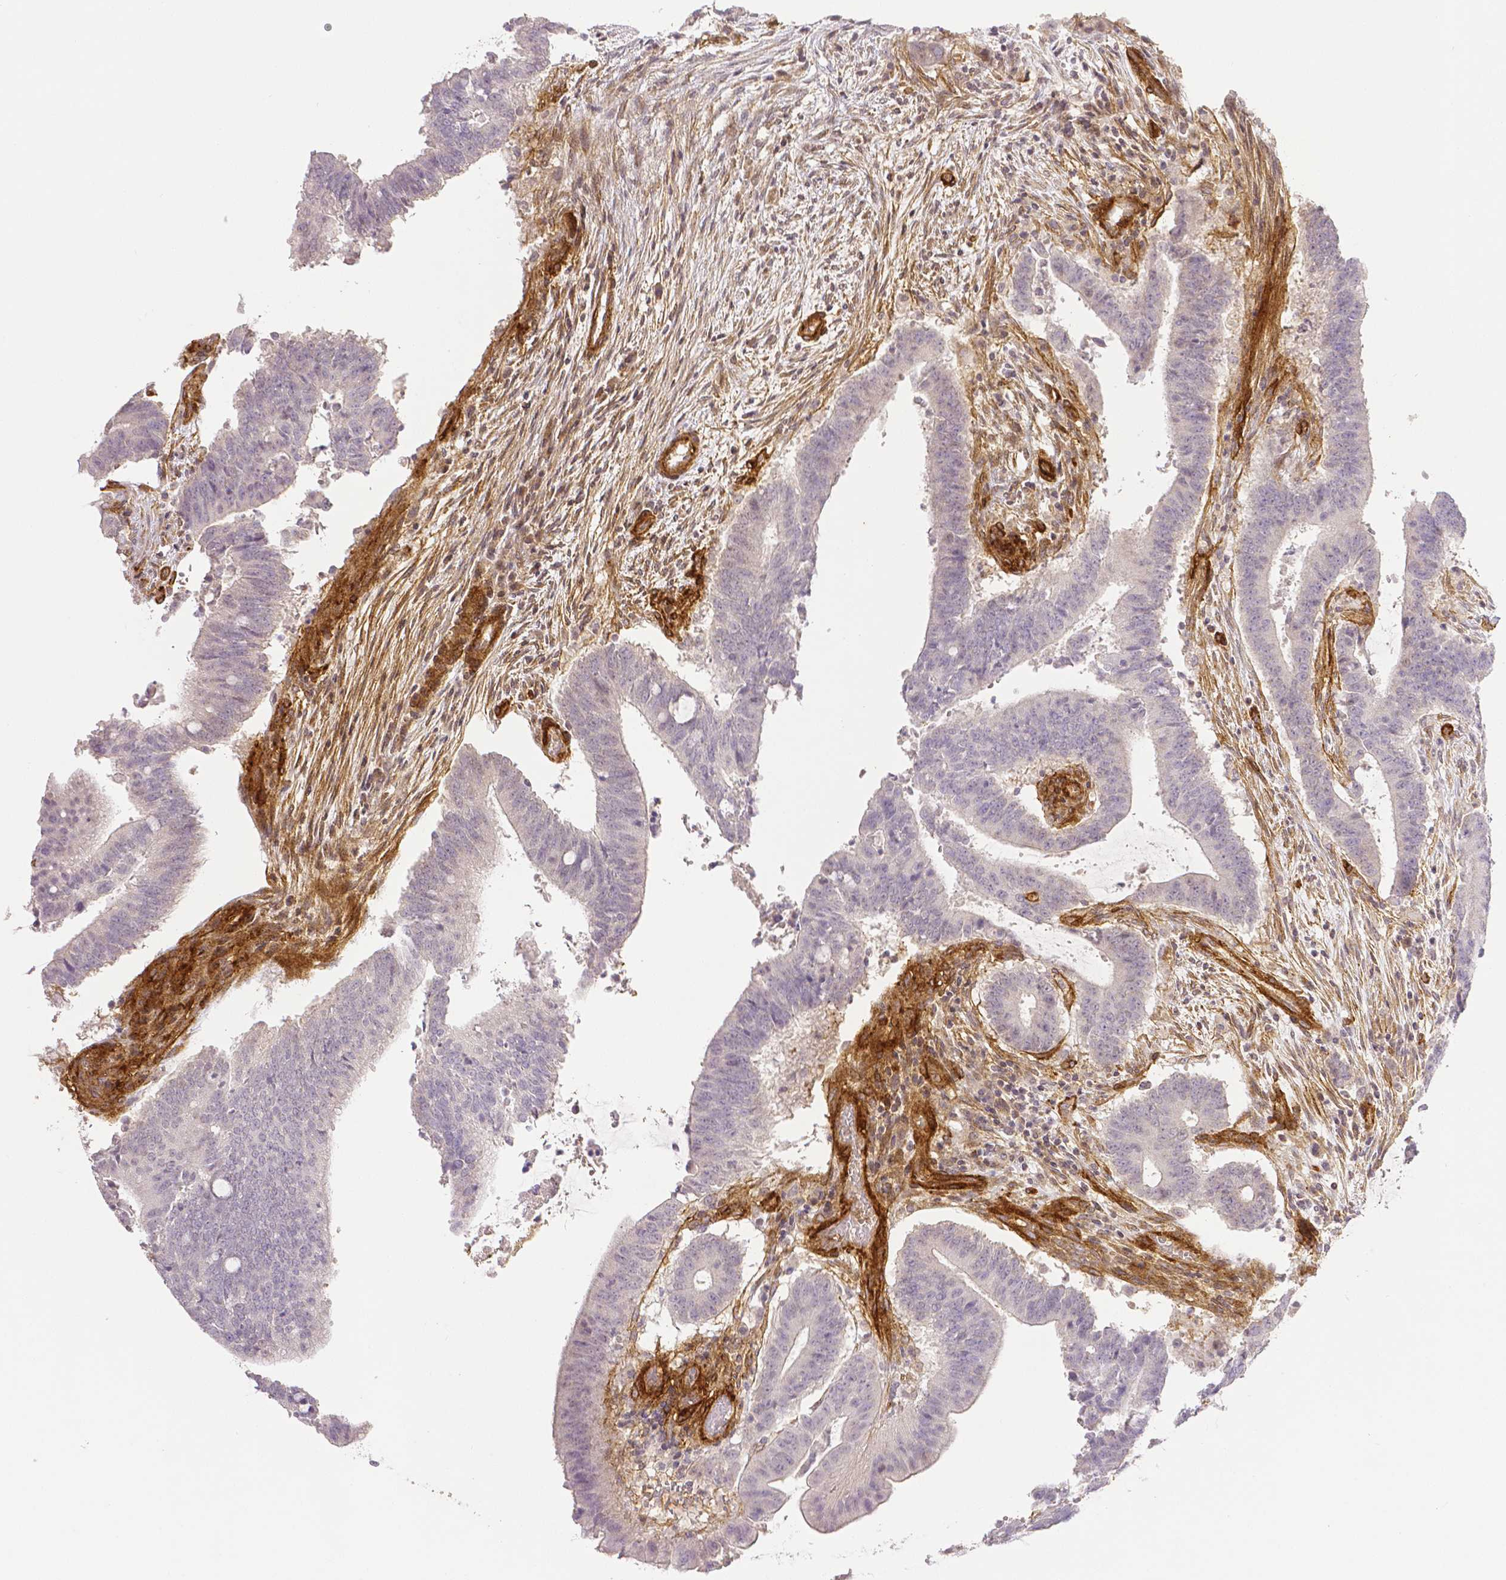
{"staining": {"intensity": "negative", "quantity": "none", "location": "none"}, "tissue": "colorectal cancer", "cell_type": "Tumor cells", "image_type": "cancer", "snomed": [{"axis": "morphology", "description": "Adenocarcinoma, NOS"}, {"axis": "topography", "description": "Colon"}], "caption": "A histopathology image of human adenocarcinoma (colorectal) is negative for staining in tumor cells.", "gene": "THY1", "patient": {"sex": "female", "age": 43}}